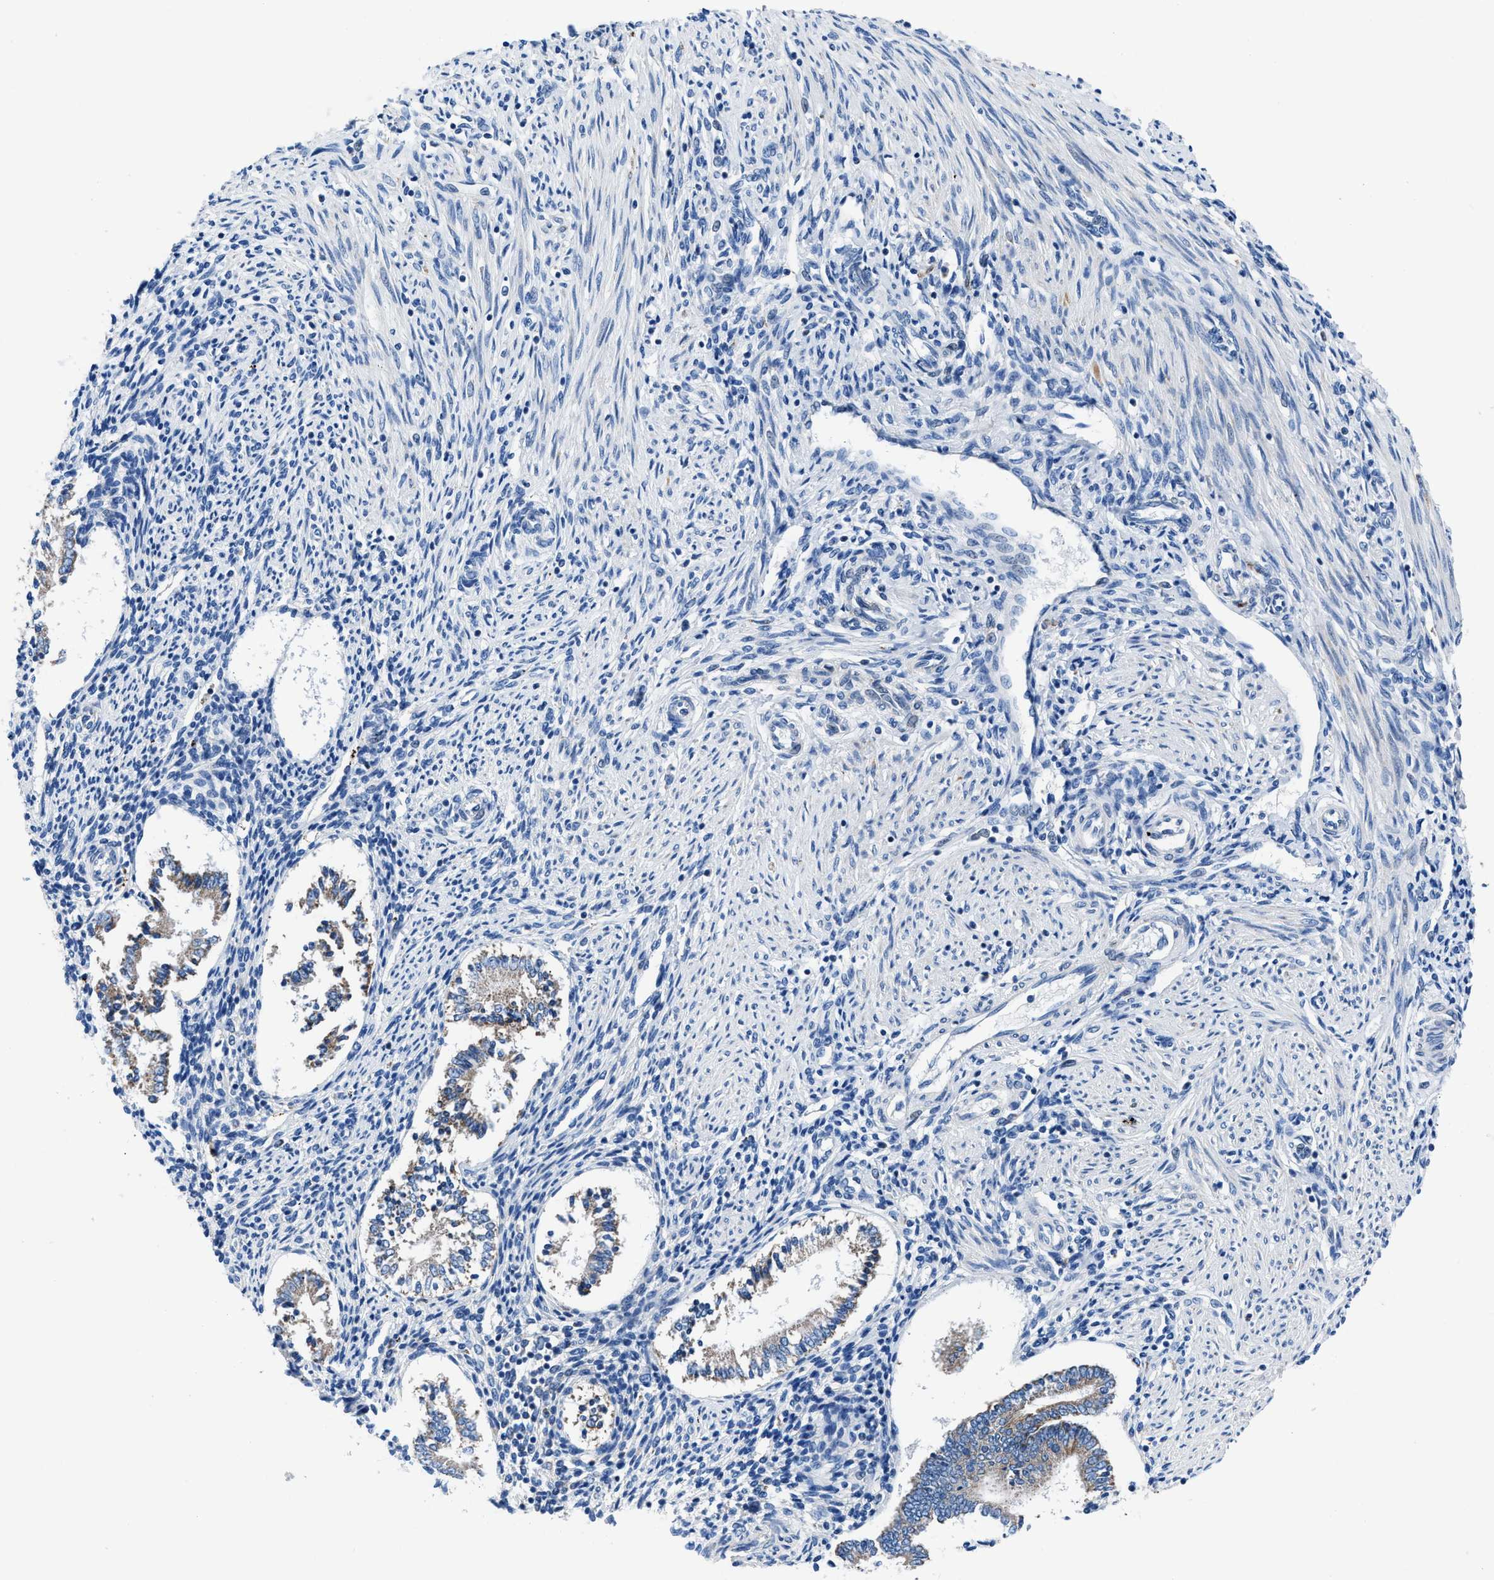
{"staining": {"intensity": "negative", "quantity": "none", "location": "none"}, "tissue": "endometrium", "cell_type": "Cells in endometrial stroma", "image_type": "normal", "snomed": [{"axis": "morphology", "description": "Normal tissue, NOS"}, {"axis": "topography", "description": "Endometrium"}], "caption": "An image of endometrium stained for a protein reveals no brown staining in cells in endometrial stroma. (Immunohistochemistry (ihc), brightfield microscopy, high magnification).", "gene": "ZDHHC3", "patient": {"sex": "female", "age": 42}}